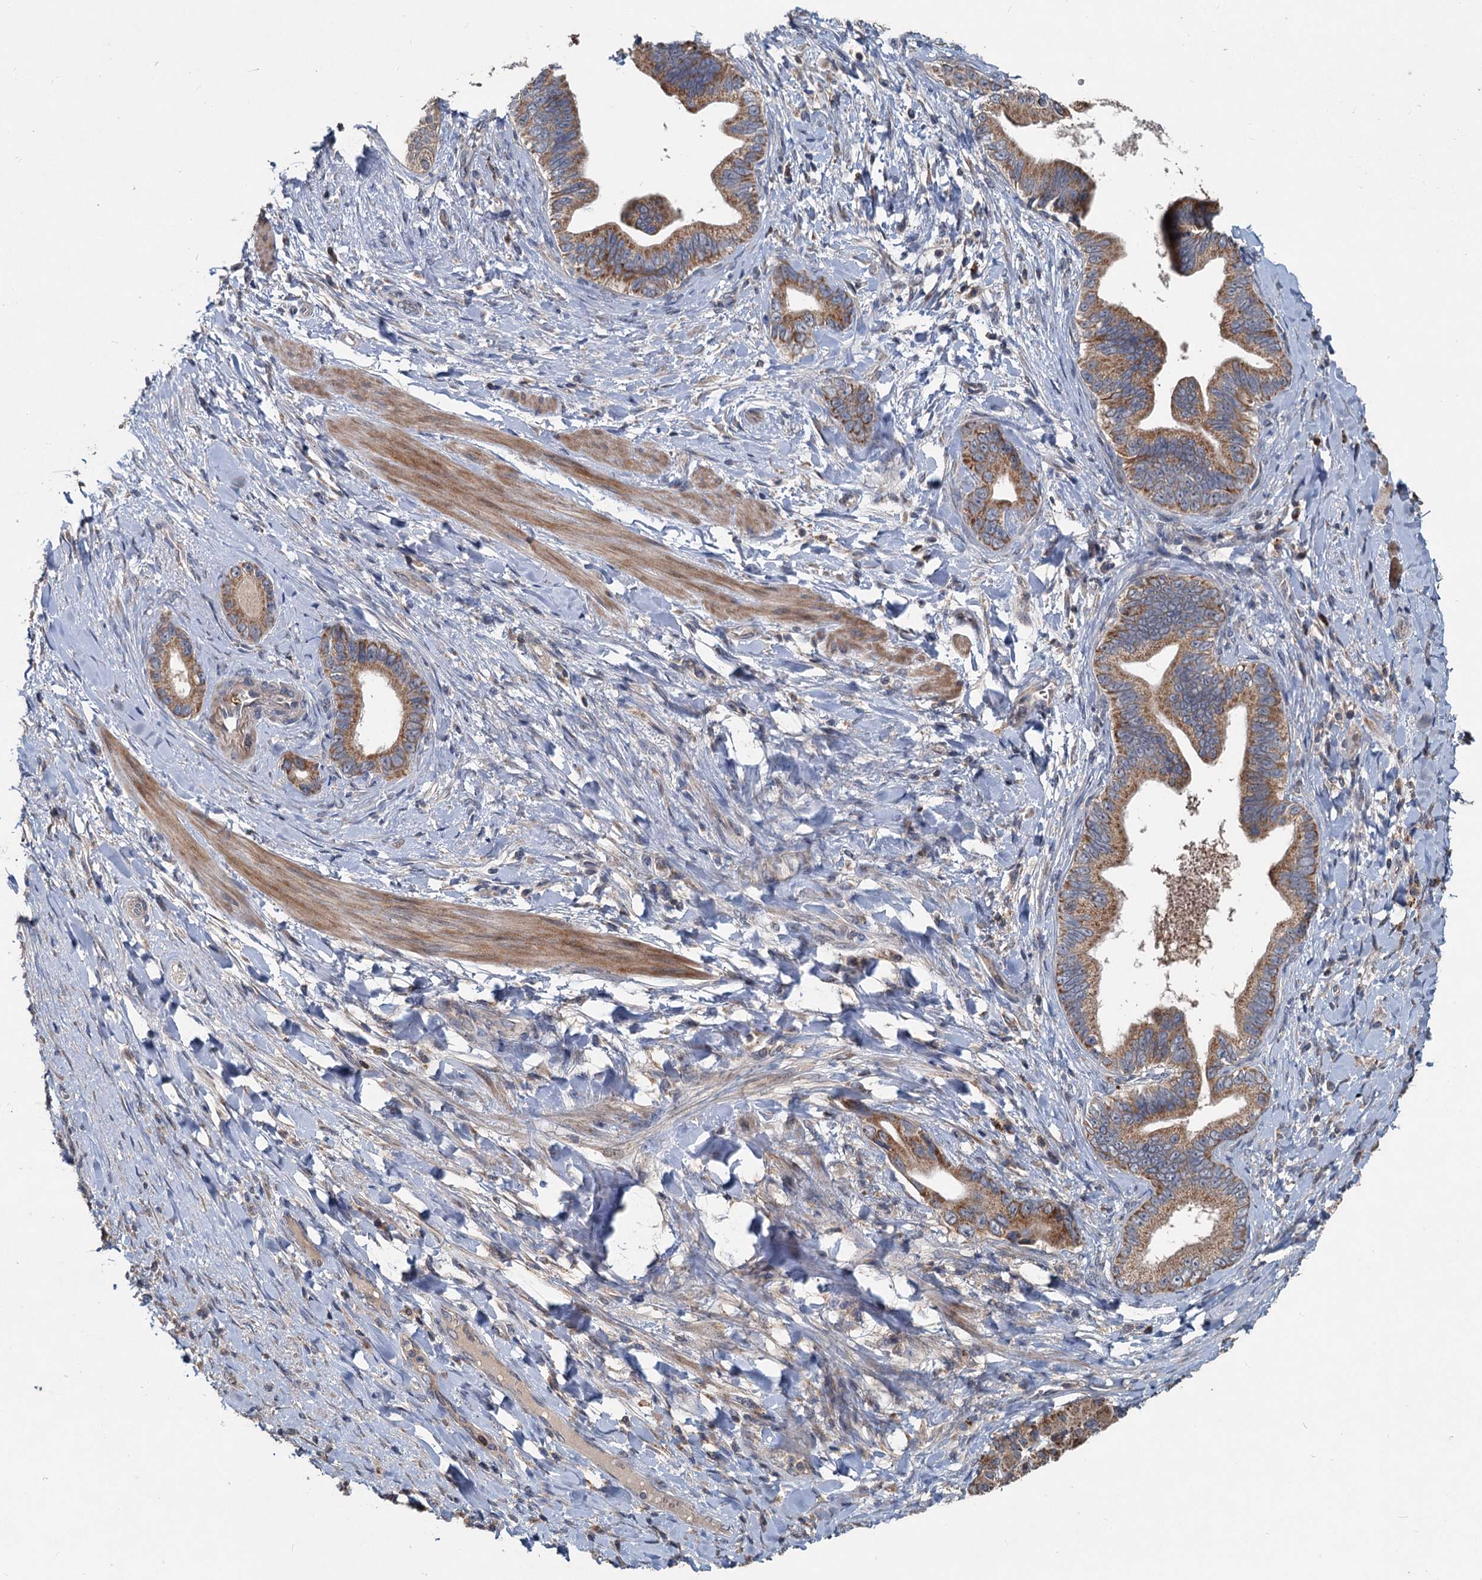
{"staining": {"intensity": "moderate", "quantity": ">75%", "location": "cytoplasmic/membranous"}, "tissue": "pancreatic cancer", "cell_type": "Tumor cells", "image_type": "cancer", "snomed": [{"axis": "morphology", "description": "Adenocarcinoma, NOS"}, {"axis": "topography", "description": "Pancreas"}], "caption": "Moderate cytoplasmic/membranous staining for a protein is identified in about >75% of tumor cells of pancreatic adenocarcinoma using immunohistochemistry (IHC).", "gene": "OTUB1", "patient": {"sex": "female", "age": 55}}